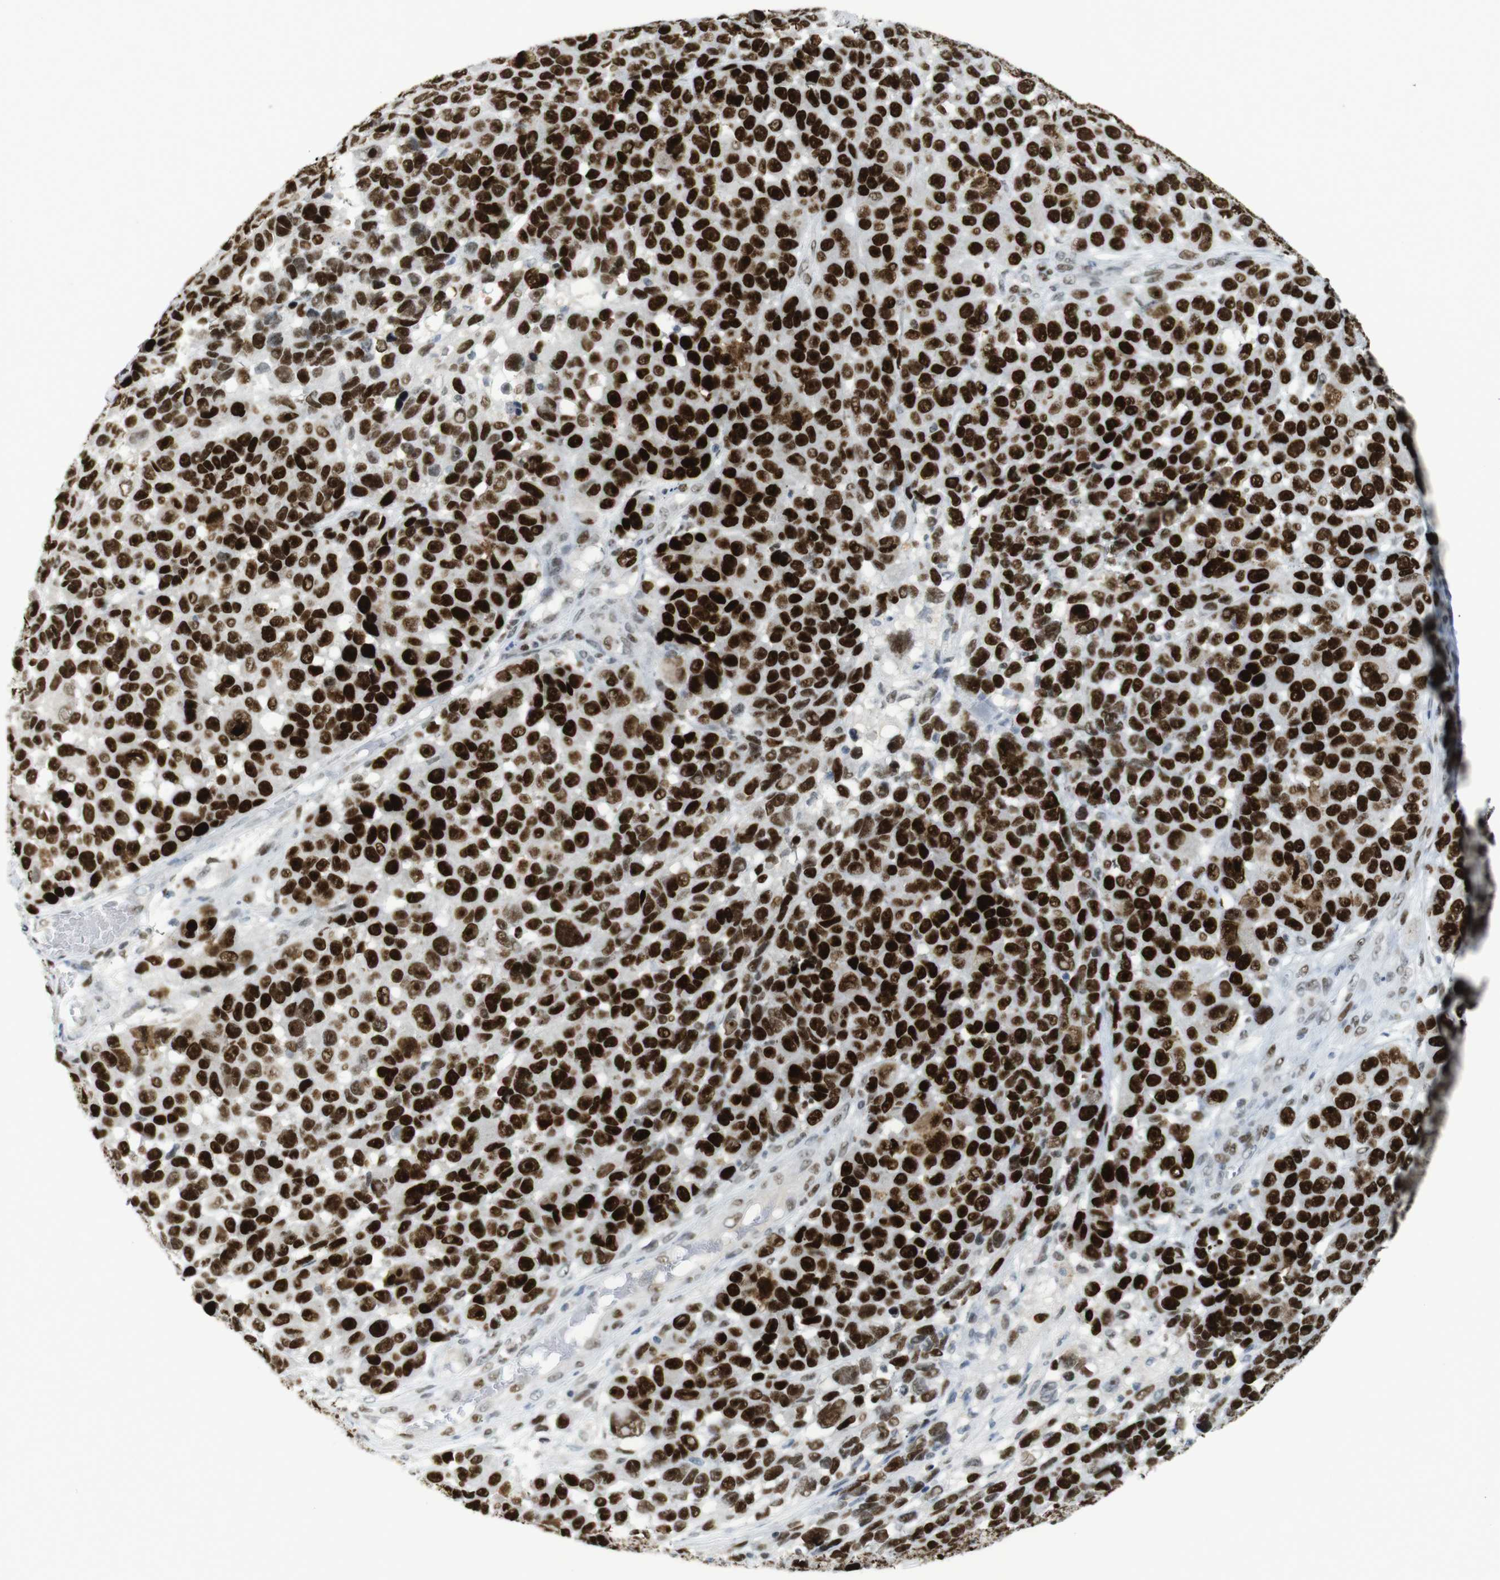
{"staining": {"intensity": "strong", "quantity": ">75%", "location": "nuclear"}, "tissue": "melanoma", "cell_type": "Tumor cells", "image_type": "cancer", "snomed": [{"axis": "morphology", "description": "Malignant melanoma, NOS"}, {"axis": "topography", "description": "Skin"}], "caption": "This image exhibits IHC staining of human malignant melanoma, with high strong nuclear positivity in approximately >75% of tumor cells.", "gene": "RIOX2", "patient": {"sex": "male", "age": 53}}